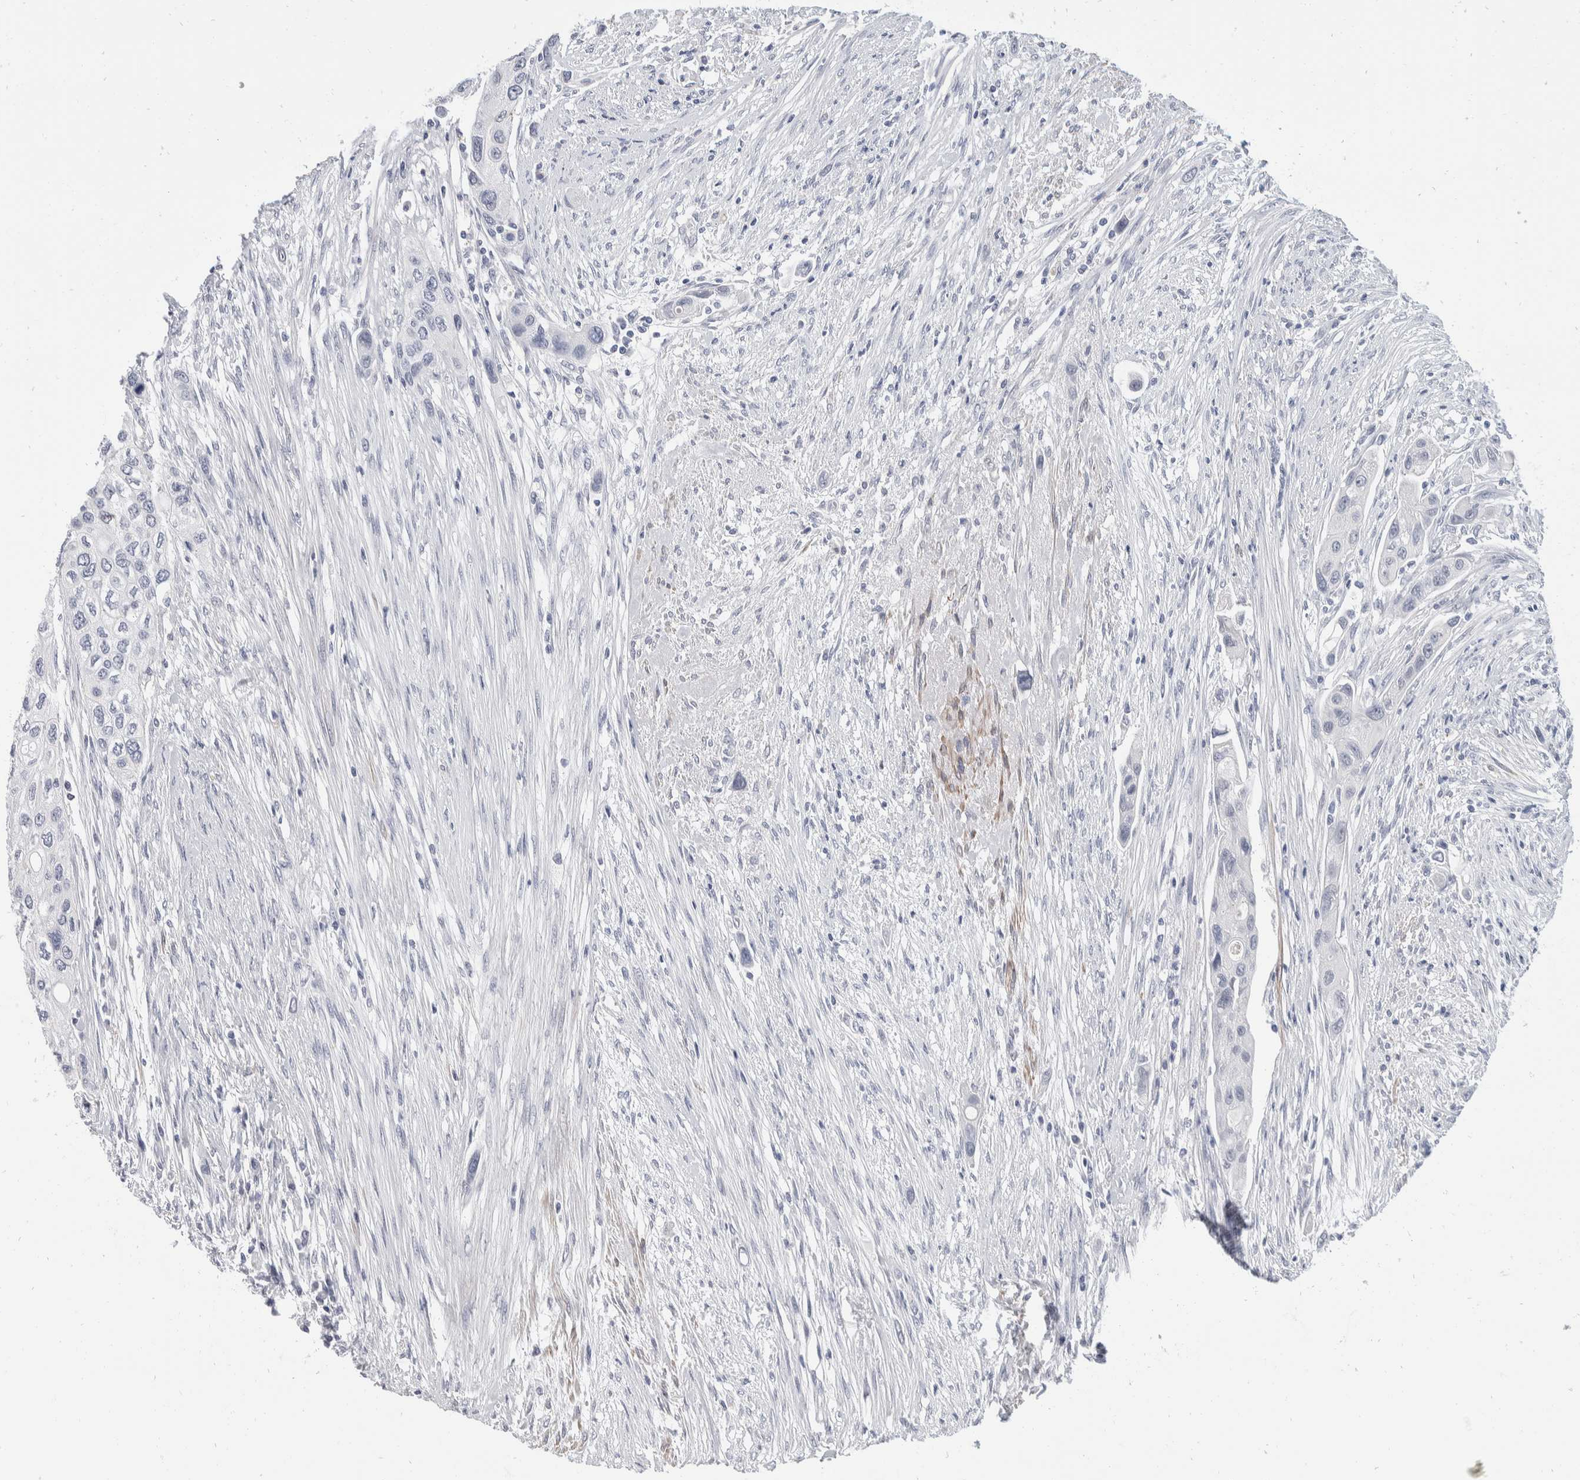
{"staining": {"intensity": "negative", "quantity": "none", "location": "none"}, "tissue": "urothelial cancer", "cell_type": "Tumor cells", "image_type": "cancer", "snomed": [{"axis": "morphology", "description": "Urothelial carcinoma, High grade"}, {"axis": "topography", "description": "Urinary bladder"}], "caption": "Immunohistochemistry photomicrograph of urothelial cancer stained for a protein (brown), which reveals no expression in tumor cells.", "gene": "CATSPERD", "patient": {"sex": "female", "age": 56}}